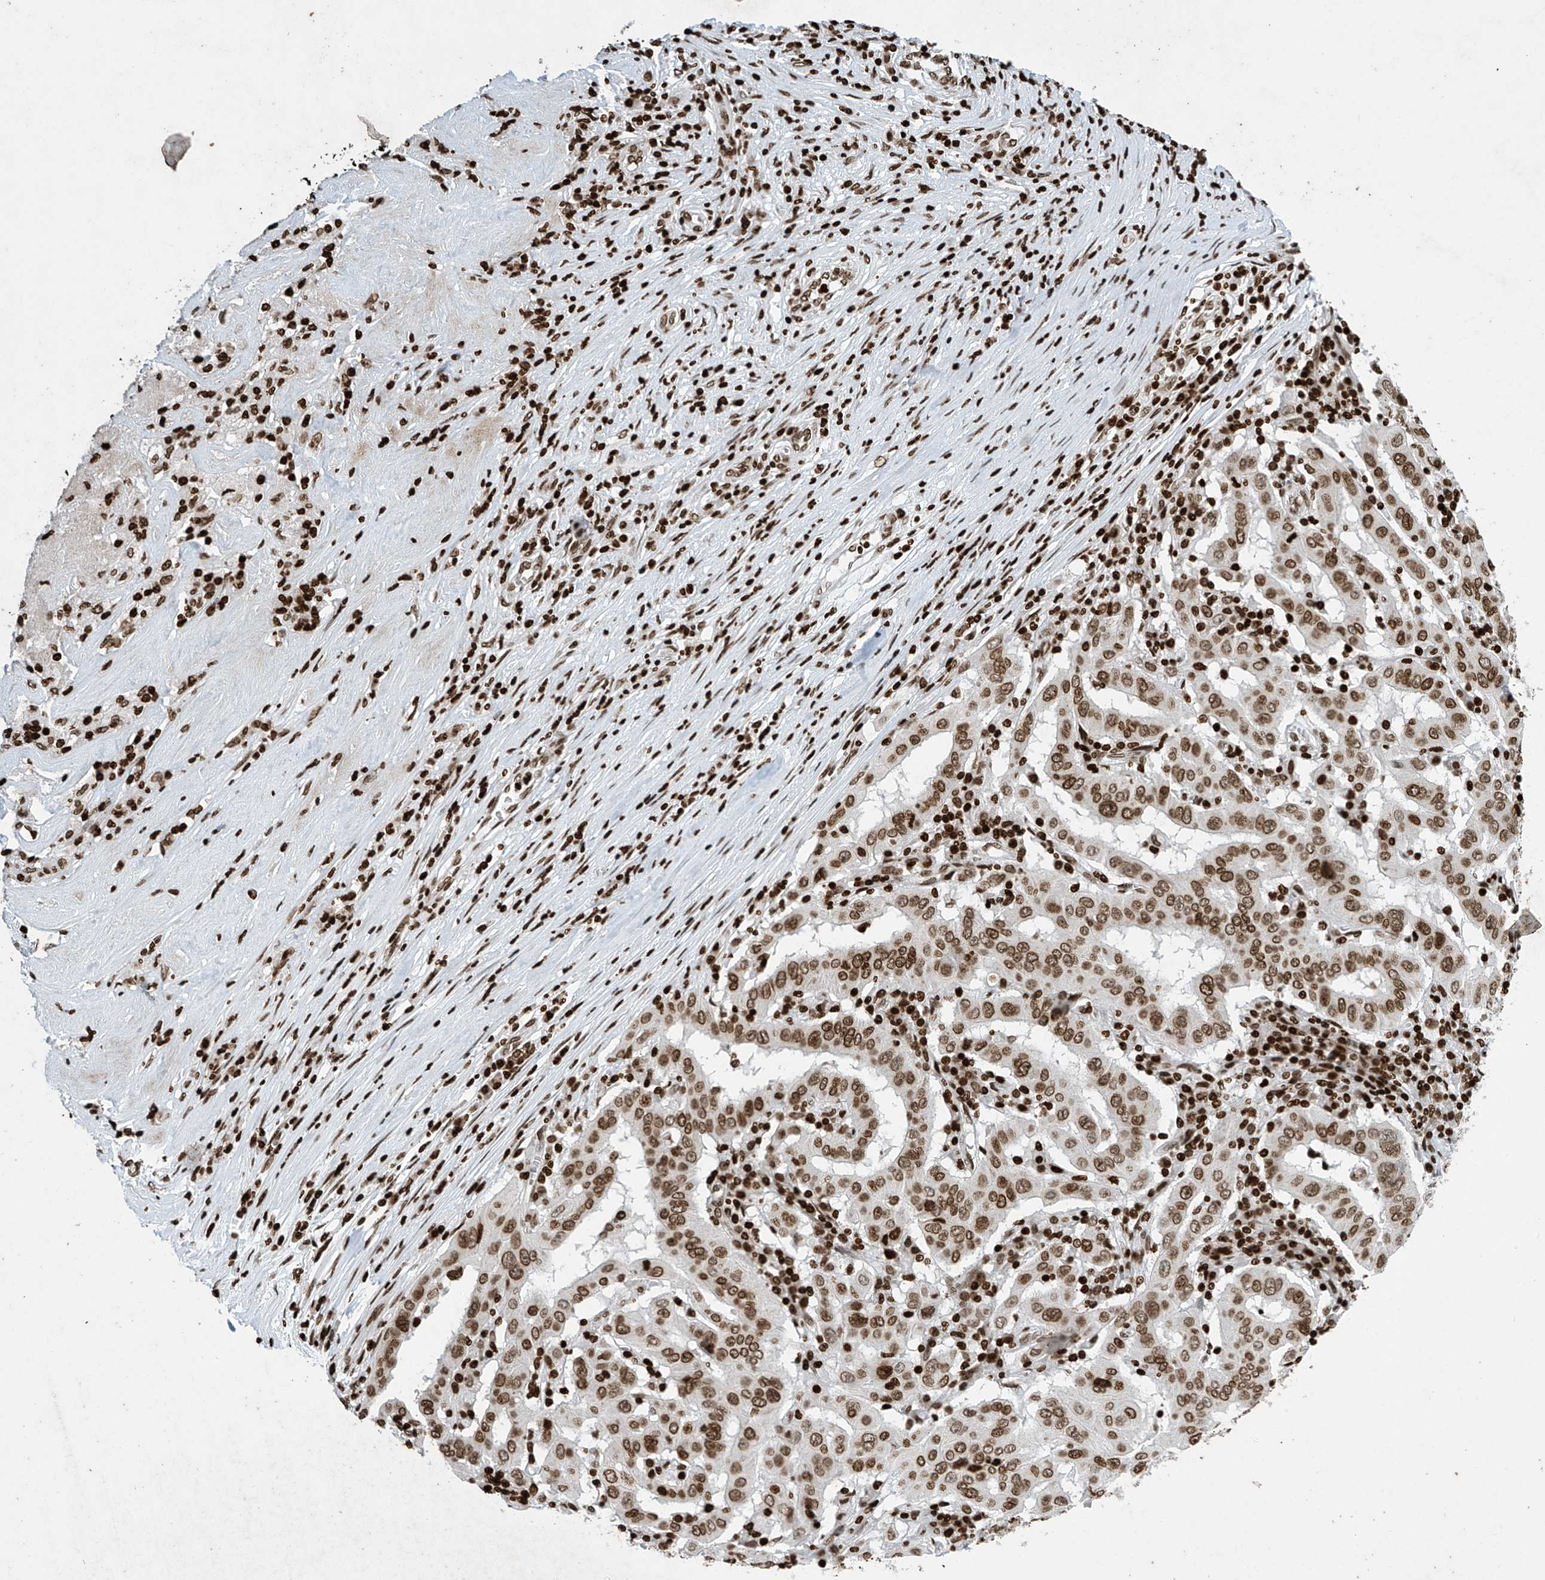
{"staining": {"intensity": "moderate", "quantity": ">75%", "location": "nuclear"}, "tissue": "pancreatic cancer", "cell_type": "Tumor cells", "image_type": "cancer", "snomed": [{"axis": "morphology", "description": "Adenocarcinoma, NOS"}, {"axis": "topography", "description": "Pancreas"}], "caption": "This is a micrograph of immunohistochemistry staining of adenocarcinoma (pancreatic), which shows moderate staining in the nuclear of tumor cells.", "gene": "H4C16", "patient": {"sex": "male", "age": 63}}